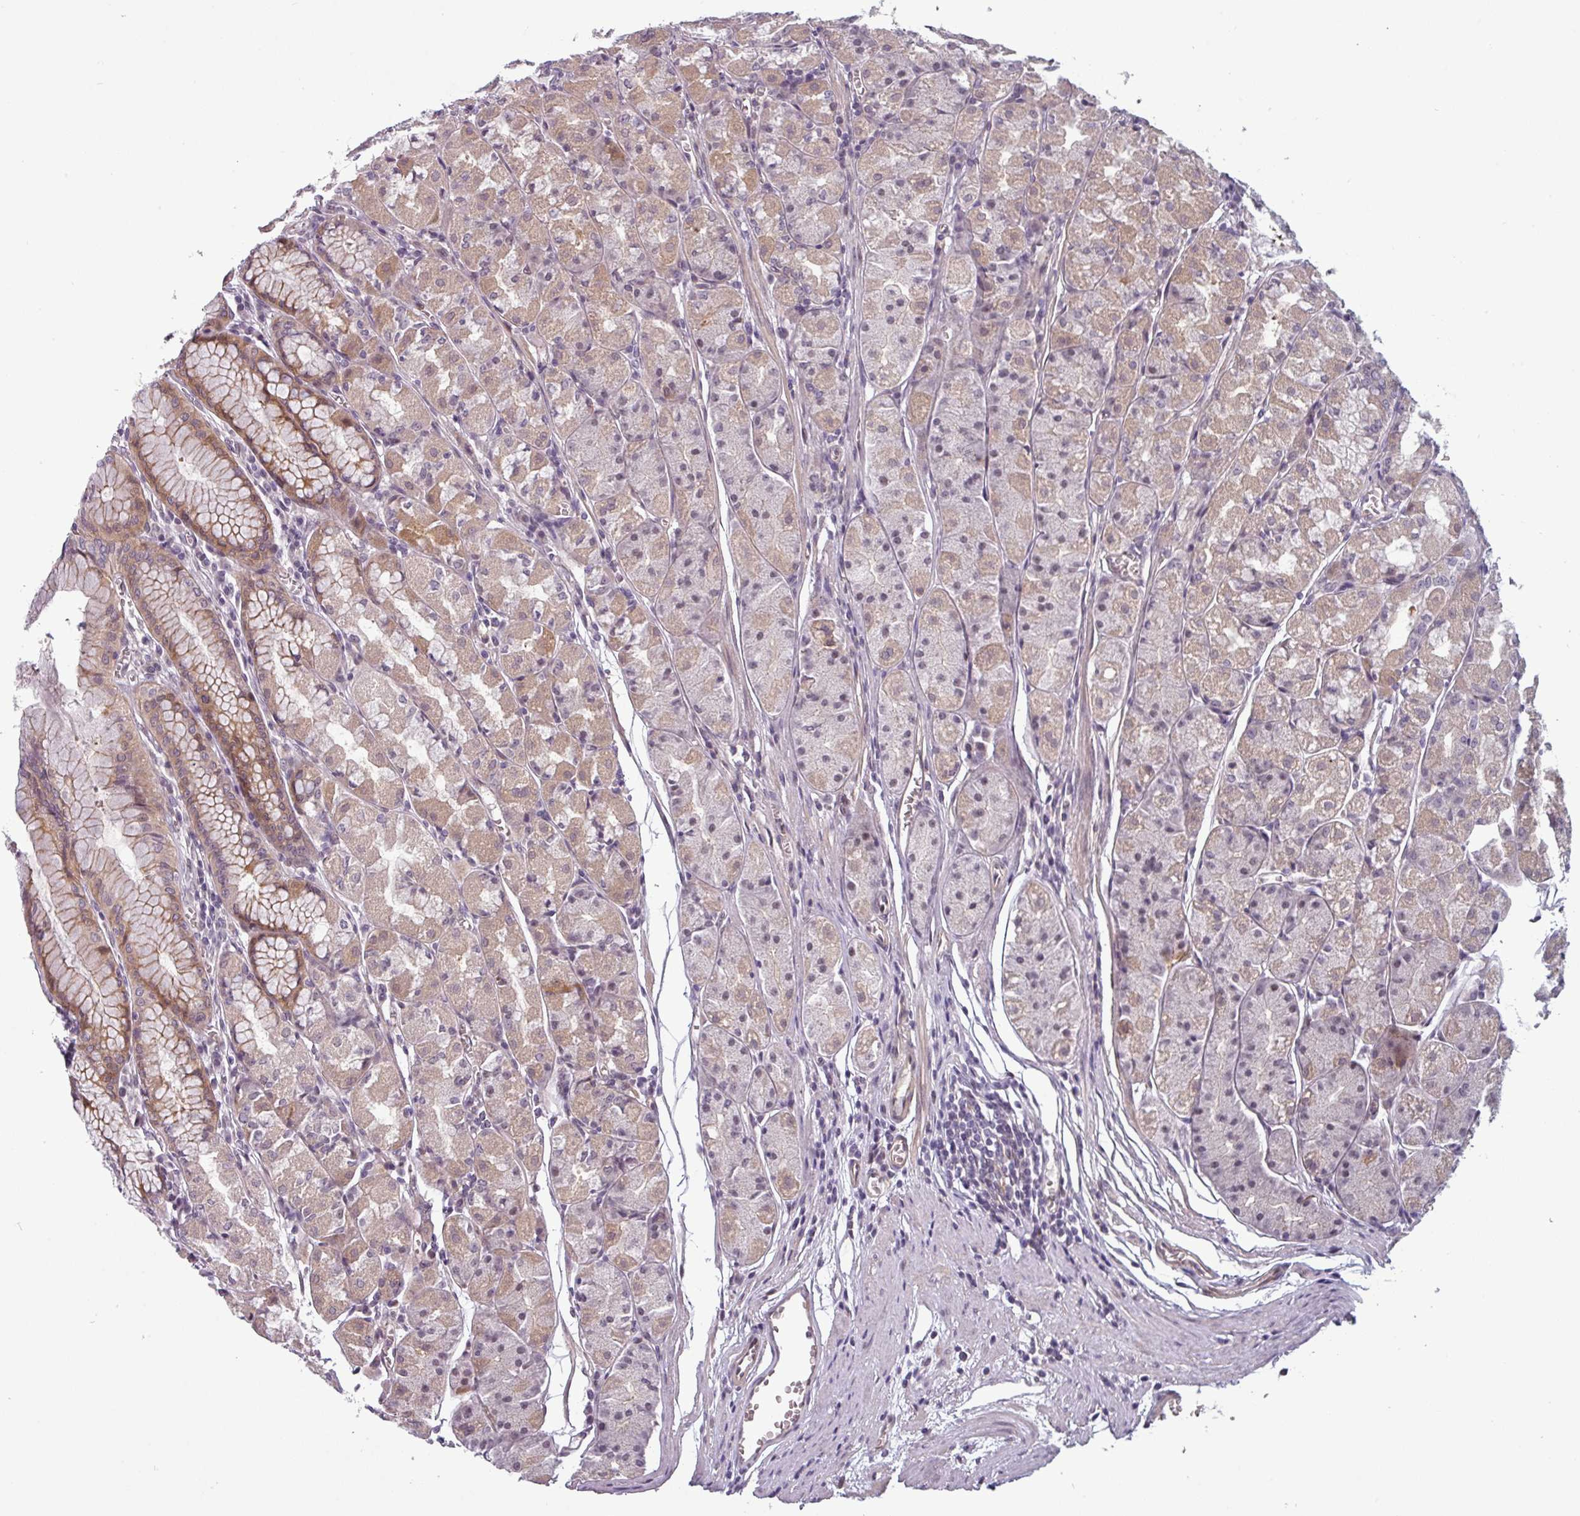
{"staining": {"intensity": "moderate", "quantity": "25%-75%", "location": "cytoplasmic/membranous"}, "tissue": "stomach", "cell_type": "Glandular cells", "image_type": "normal", "snomed": [{"axis": "morphology", "description": "Normal tissue, NOS"}, {"axis": "topography", "description": "Stomach"}], "caption": "DAB immunohistochemical staining of unremarkable human stomach shows moderate cytoplasmic/membranous protein staining in approximately 25%-75% of glandular cells. The staining was performed using DAB, with brown indicating positive protein expression. Nuclei are stained blue with hematoxylin.", "gene": "PRAMEF12", "patient": {"sex": "male", "age": 55}}